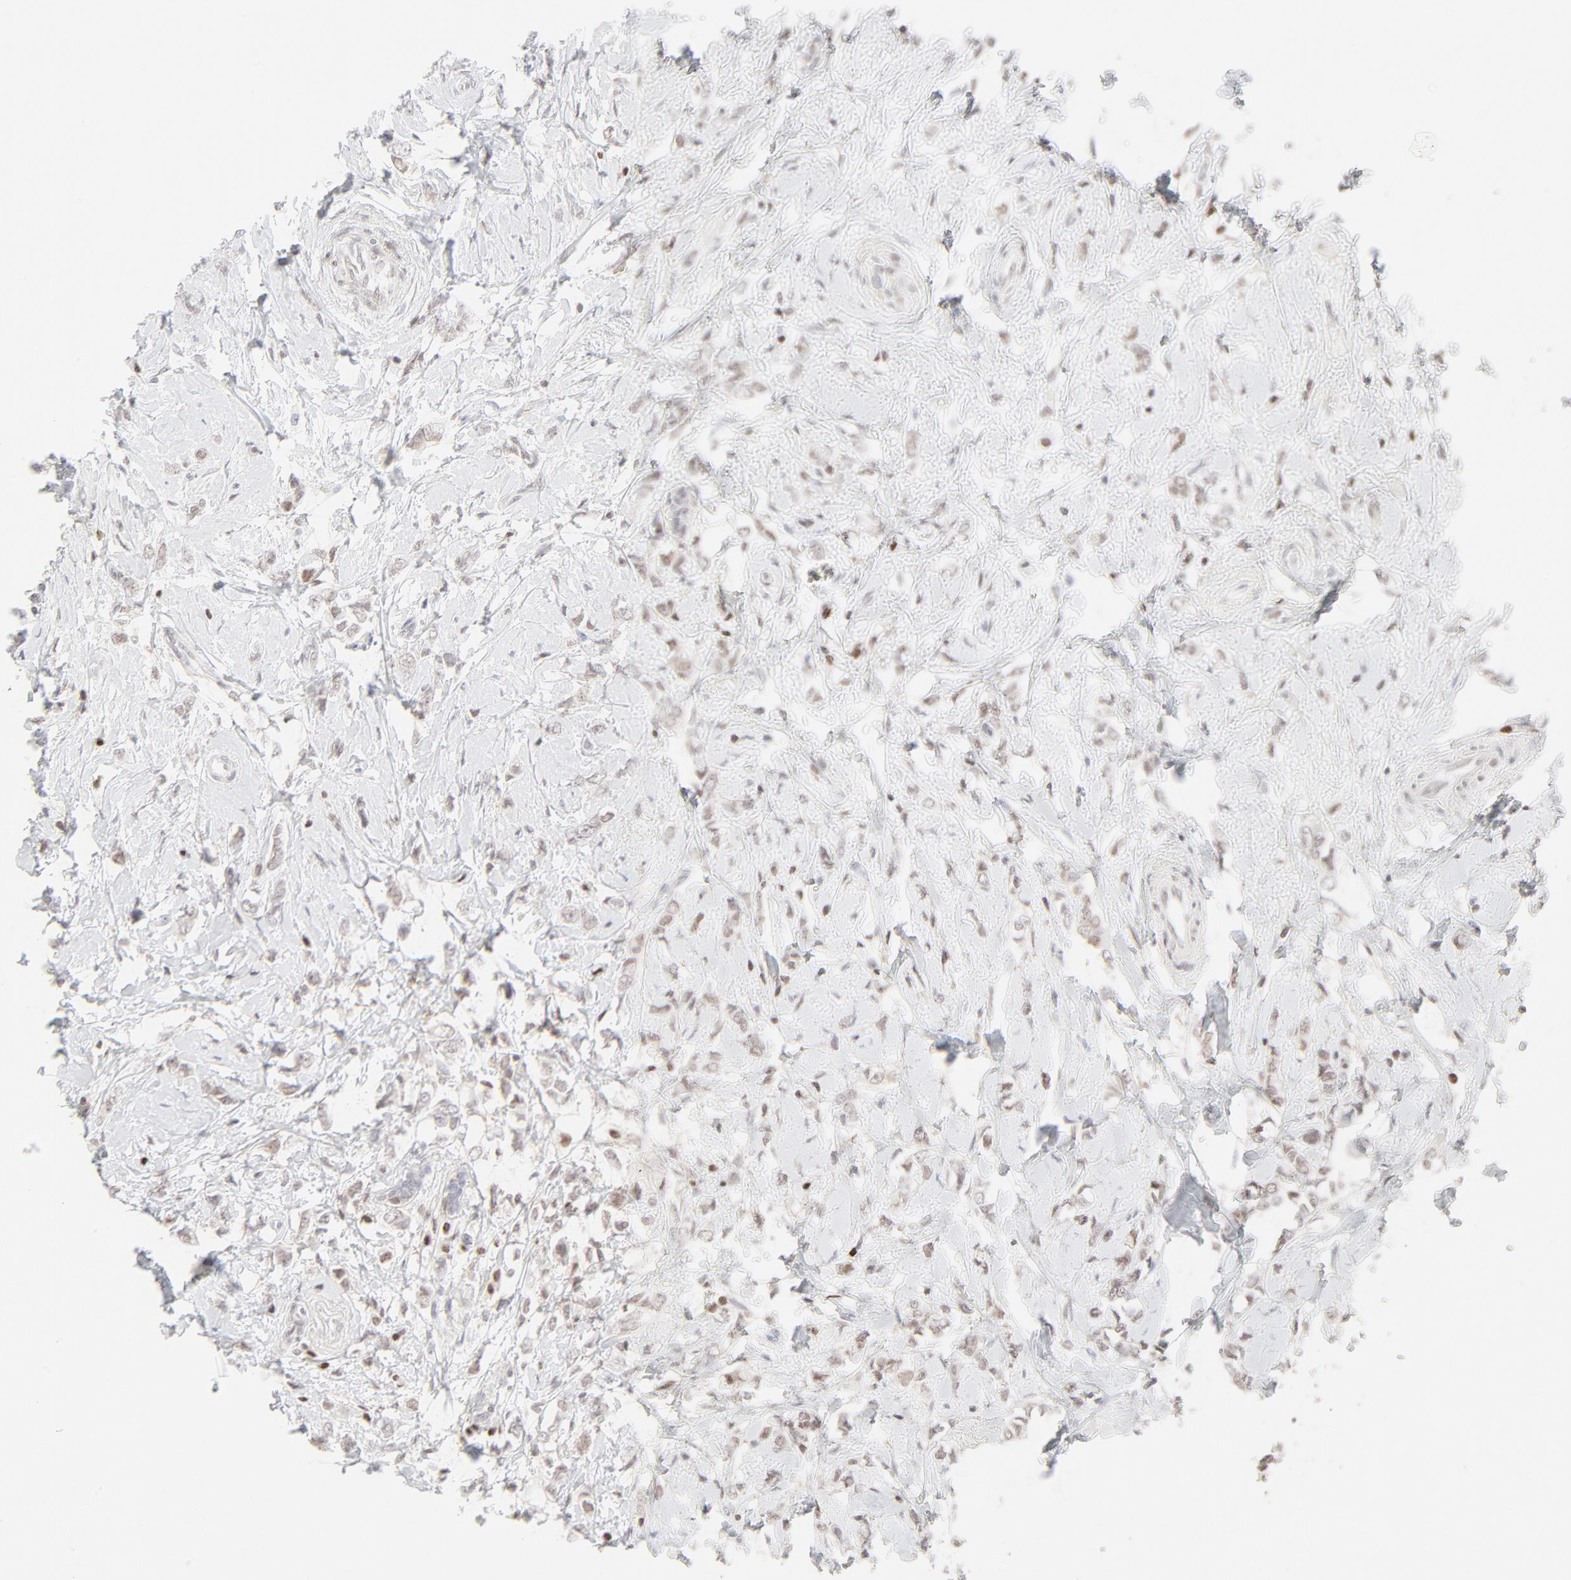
{"staining": {"intensity": "weak", "quantity": "25%-75%", "location": "nuclear"}, "tissue": "breast cancer", "cell_type": "Tumor cells", "image_type": "cancer", "snomed": [{"axis": "morphology", "description": "Normal tissue, NOS"}, {"axis": "morphology", "description": "Lobular carcinoma"}, {"axis": "topography", "description": "Breast"}], "caption": "High-magnification brightfield microscopy of breast cancer stained with DAB (brown) and counterstained with hematoxylin (blue). tumor cells exhibit weak nuclear staining is identified in approximately25%-75% of cells. The staining was performed using DAB (3,3'-diaminobenzidine) to visualize the protein expression in brown, while the nuclei were stained in blue with hematoxylin (Magnification: 20x).", "gene": "PRKCB", "patient": {"sex": "female", "age": 47}}